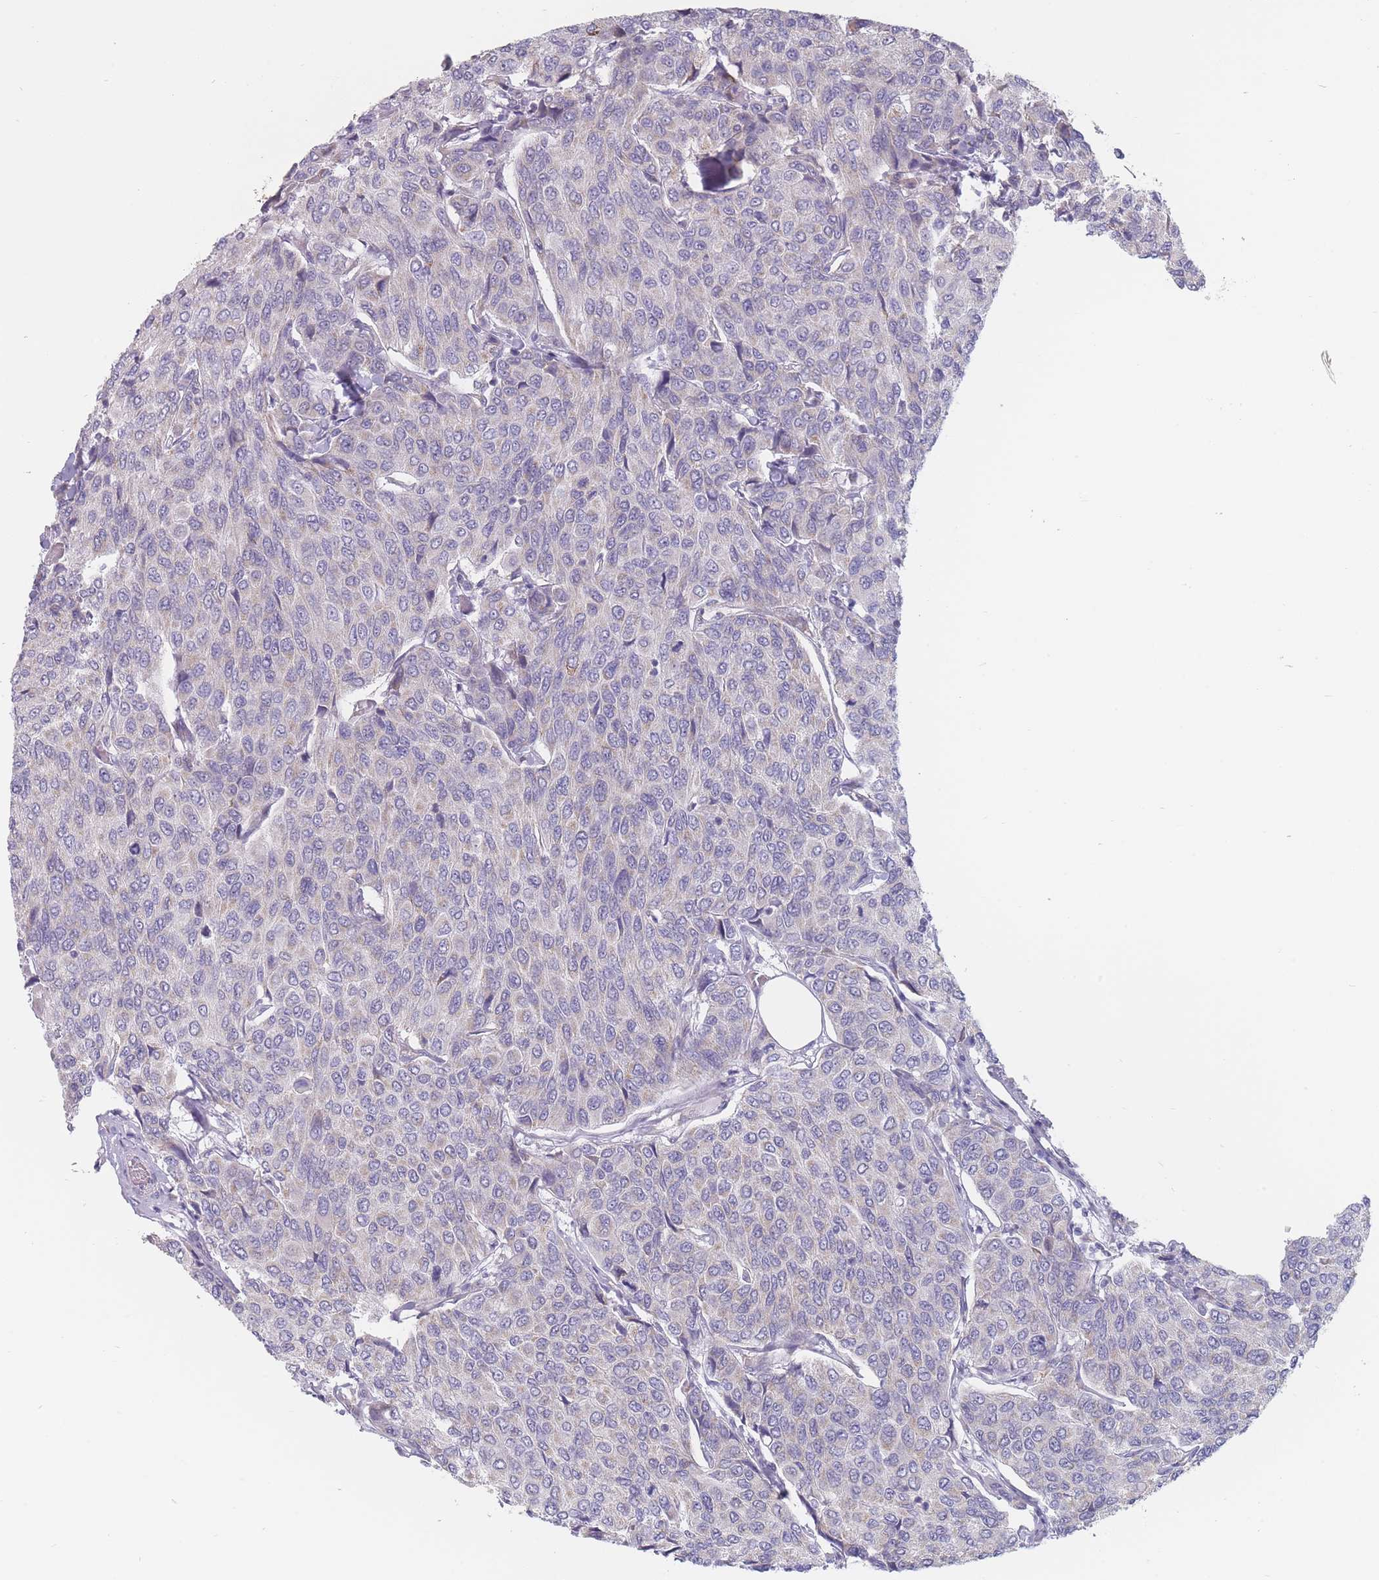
{"staining": {"intensity": "negative", "quantity": "none", "location": "none"}, "tissue": "breast cancer", "cell_type": "Tumor cells", "image_type": "cancer", "snomed": [{"axis": "morphology", "description": "Duct carcinoma"}, {"axis": "topography", "description": "Breast"}], "caption": "Breast cancer (invasive ductal carcinoma) stained for a protein using IHC demonstrates no staining tumor cells.", "gene": "MAP1S", "patient": {"sex": "female", "age": 55}}